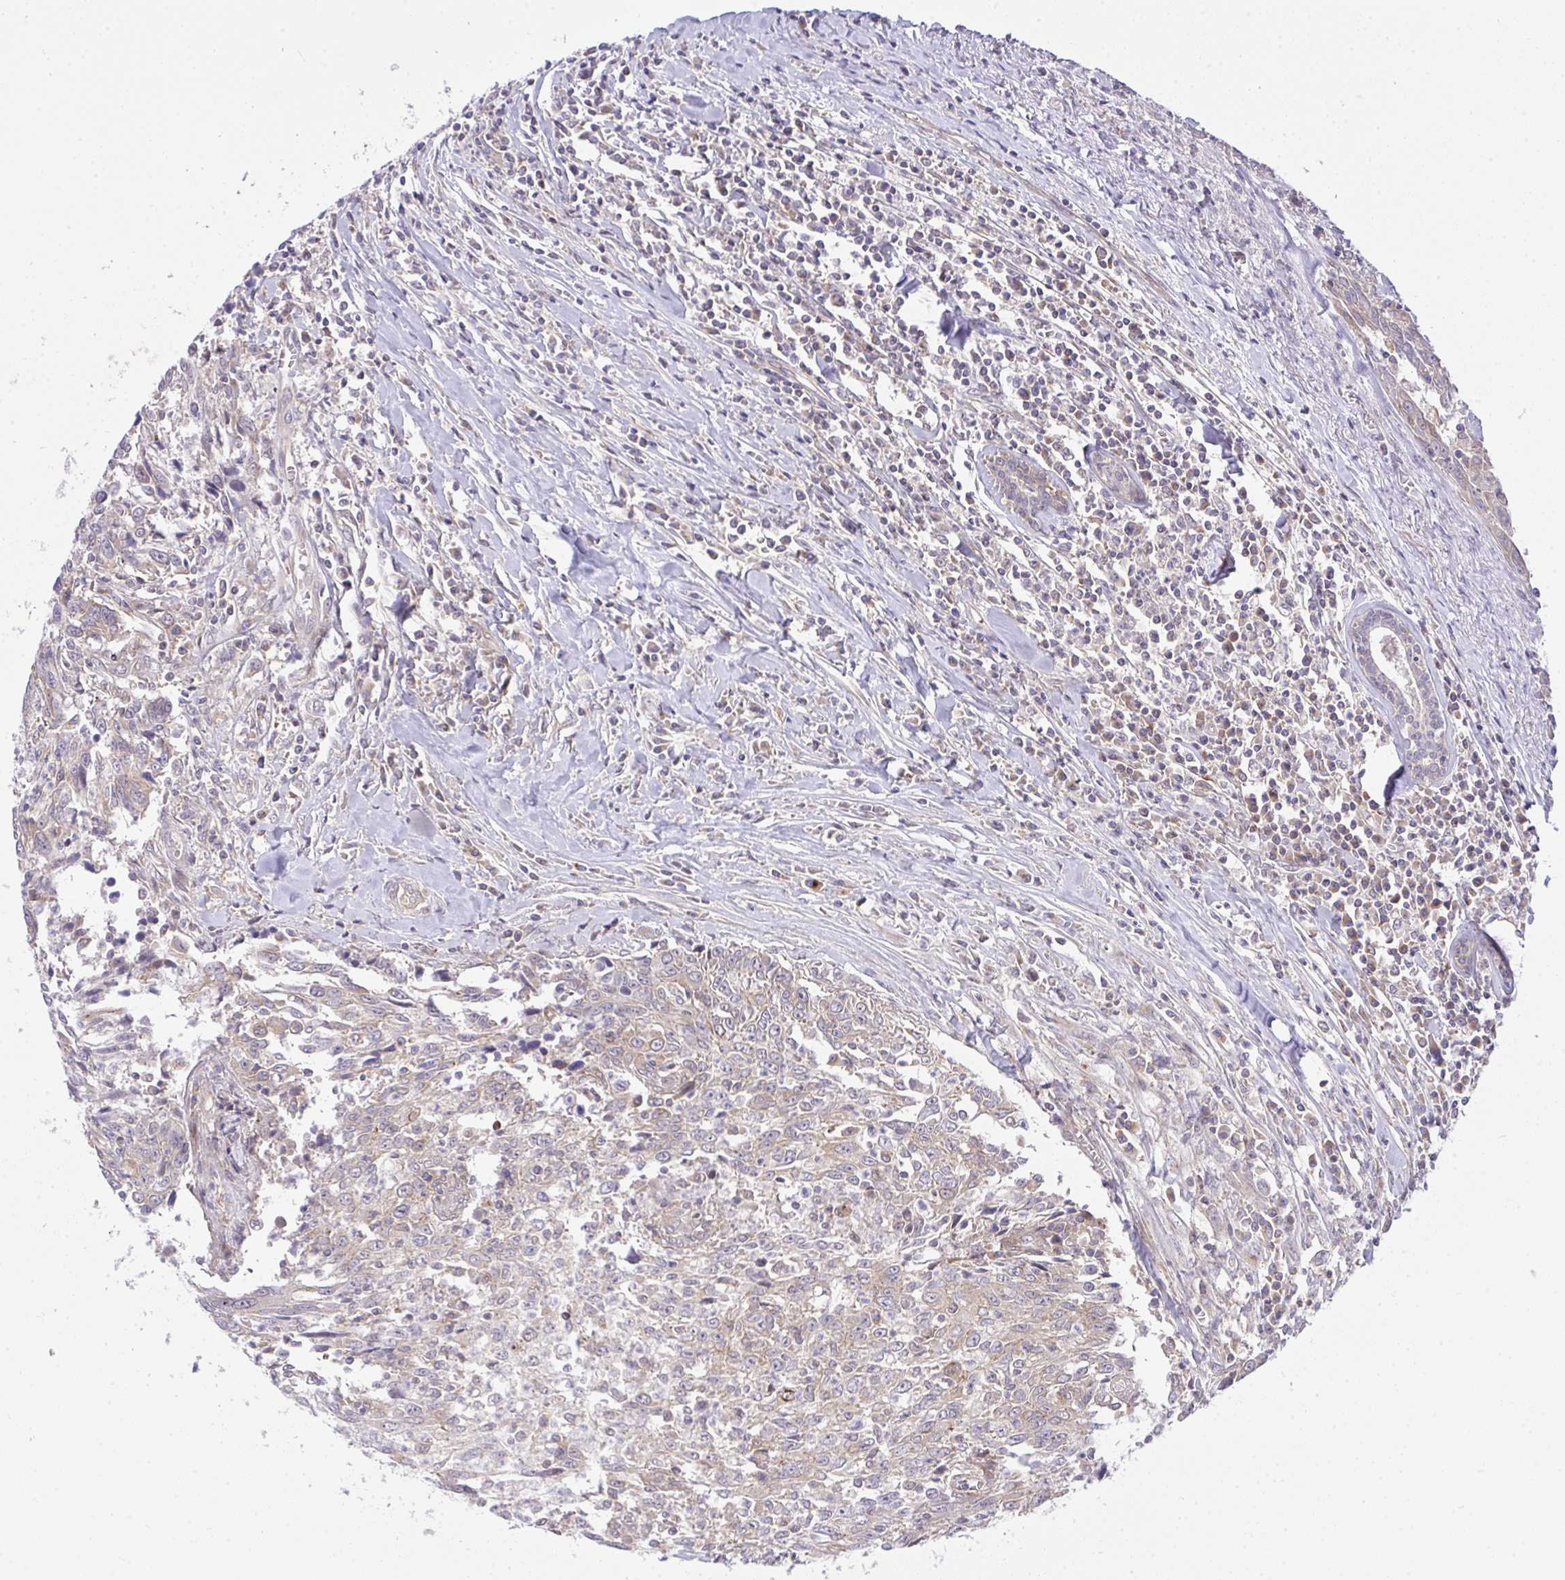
{"staining": {"intensity": "weak", "quantity": "25%-75%", "location": "cytoplasmic/membranous"}, "tissue": "breast cancer", "cell_type": "Tumor cells", "image_type": "cancer", "snomed": [{"axis": "morphology", "description": "Duct carcinoma"}, {"axis": "topography", "description": "Breast"}], "caption": "The immunohistochemical stain labels weak cytoplasmic/membranous positivity in tumor cells of breast cancer tissue.", "gene": "SLC9A6", "patient": {"sex": "female", "age": 50}}